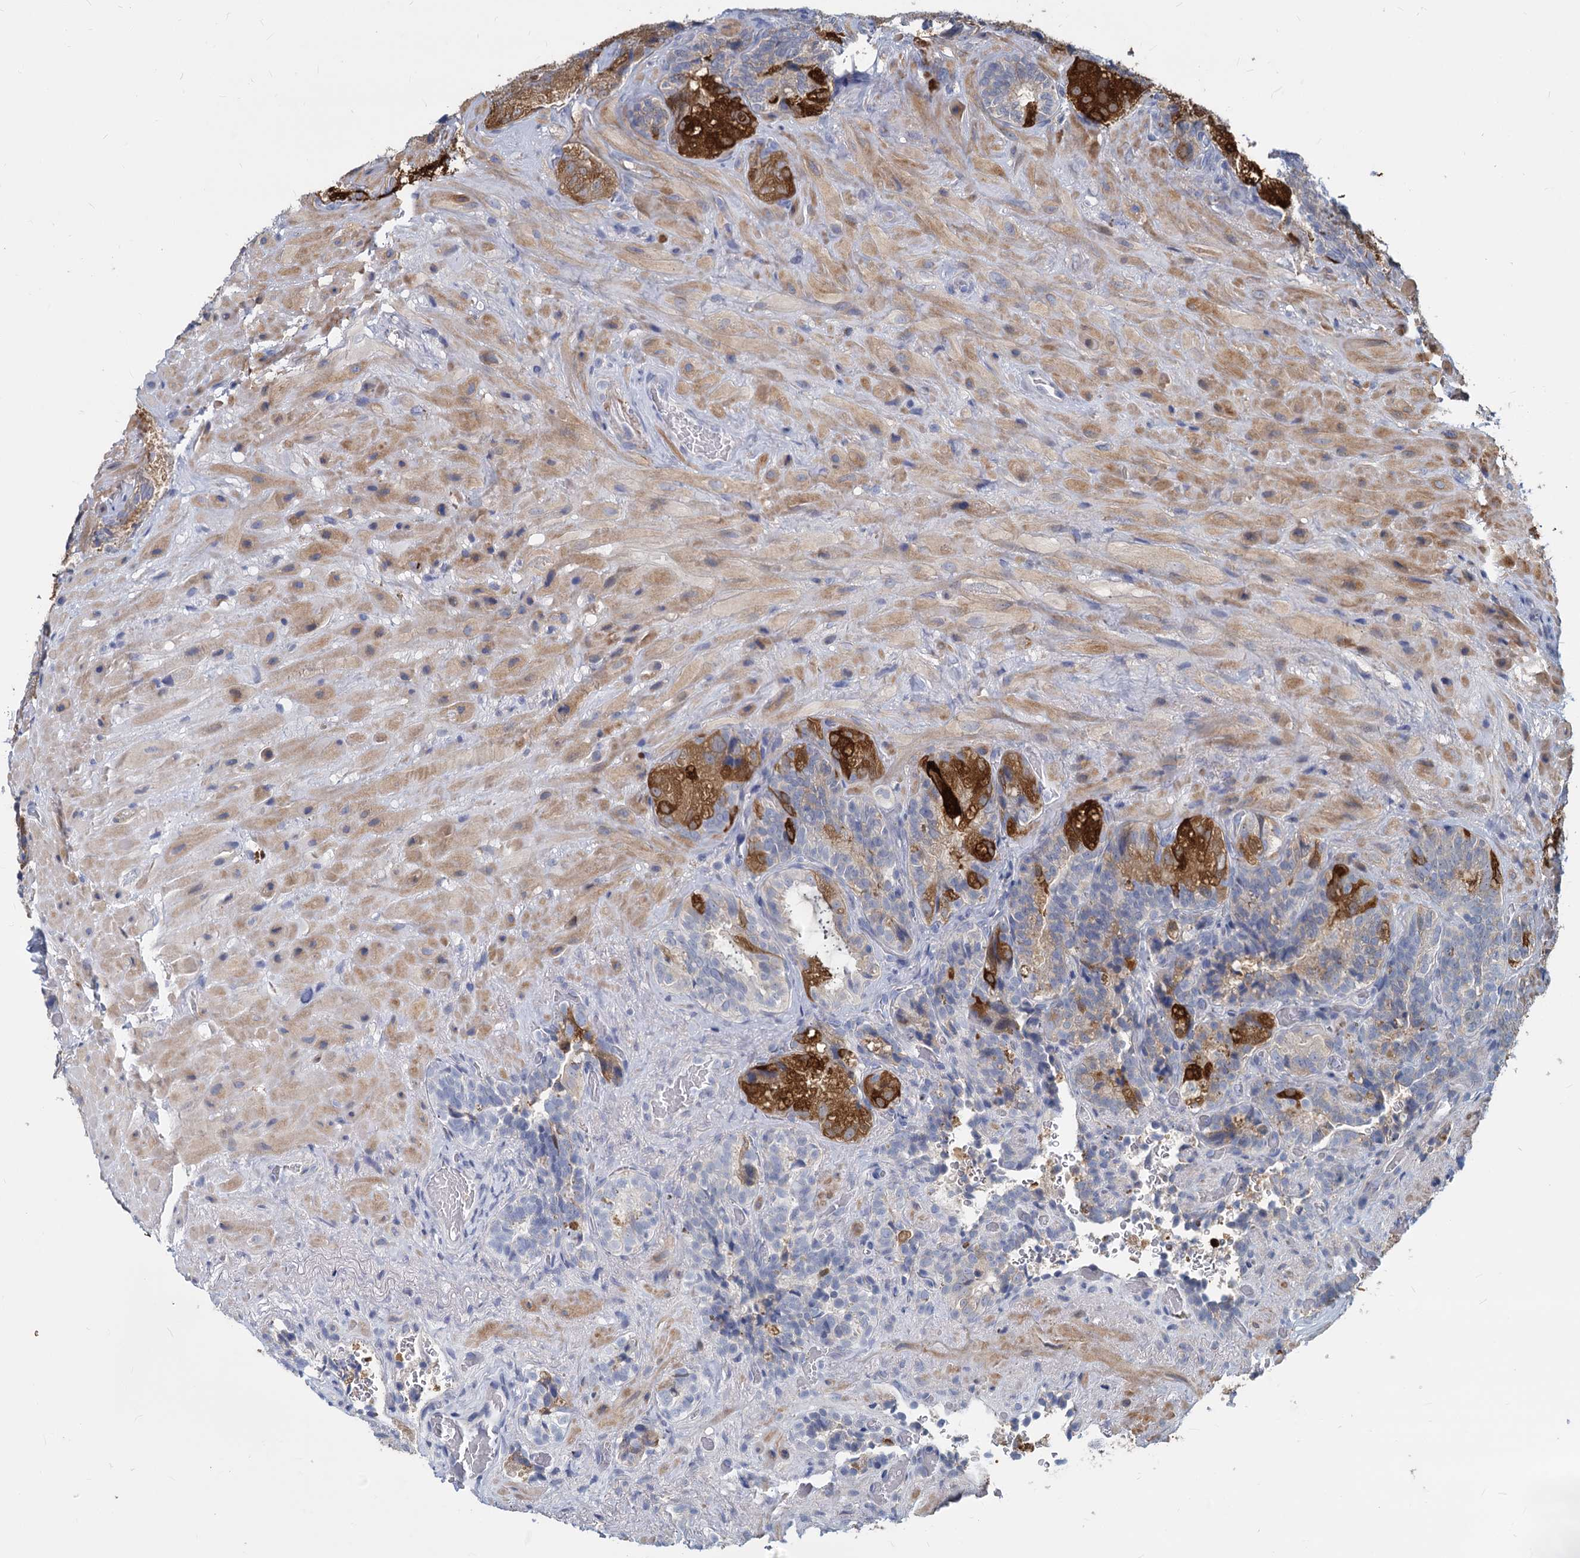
{"staining": {"intensity": "strong", "quantity": "25%-75%", "location": "cytoplasmic/membranous"}, "tissue": "seminal vesicle", "cell_type": "Glandular cells", "image_type": "normal", "snomed": [{"axis": "morphology", "description": "Normal tissue, NOS"}, {"axis": "topography", "description": "Prostate and seminal vesicle, NOS"}, {"axis": "topography", "description": "Prostate"}, {"axis": "topography", "description": "Seminal veicle"}], "caption": "Protein staining of unremarkable seminal vesicle reveals strong cytoplasmic/membranous staining in about 25%-75% of glandular cells.", "gene": "GSTM3", "patient": {"sex": "male", "age": 67}}